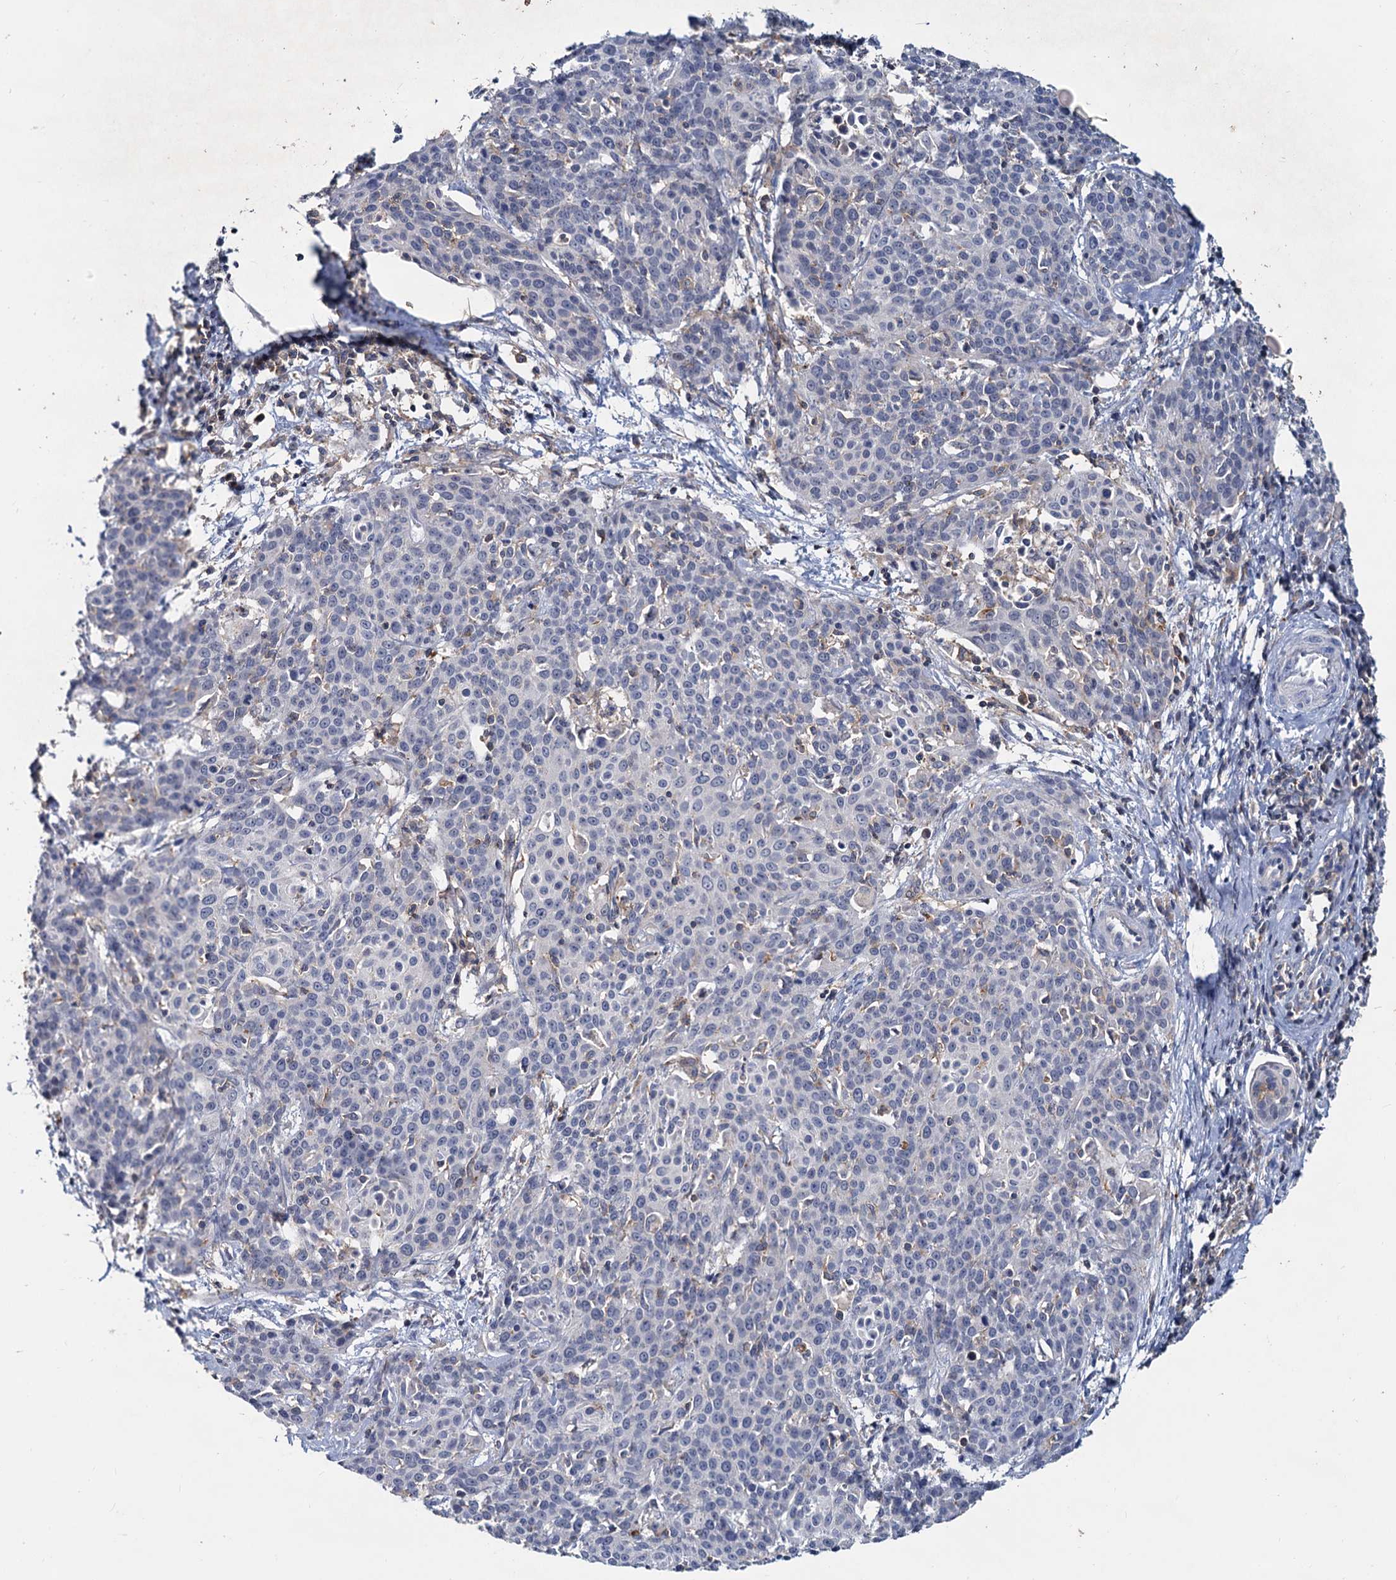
{"staining": {"intensity": "negative", "quantity": "none", "location": "none"}, "tissue": "cervical cancer", "cell_type": "Tumor cells", "image_type": "cancer", "snomed": [{"axis": "morphology", "description": "Squamous cell carcinoma, NOS"}, {"axis": "topography", "description": "Cervix"}], "caption": "Immunohistochemistry photomicrograph of neoplastic tissue: cervical cancer stained with DAB shows no significant protein staining in tumor cells.", "gene": "LRCH4", "patient": {"sex": "female", "age": 38}}